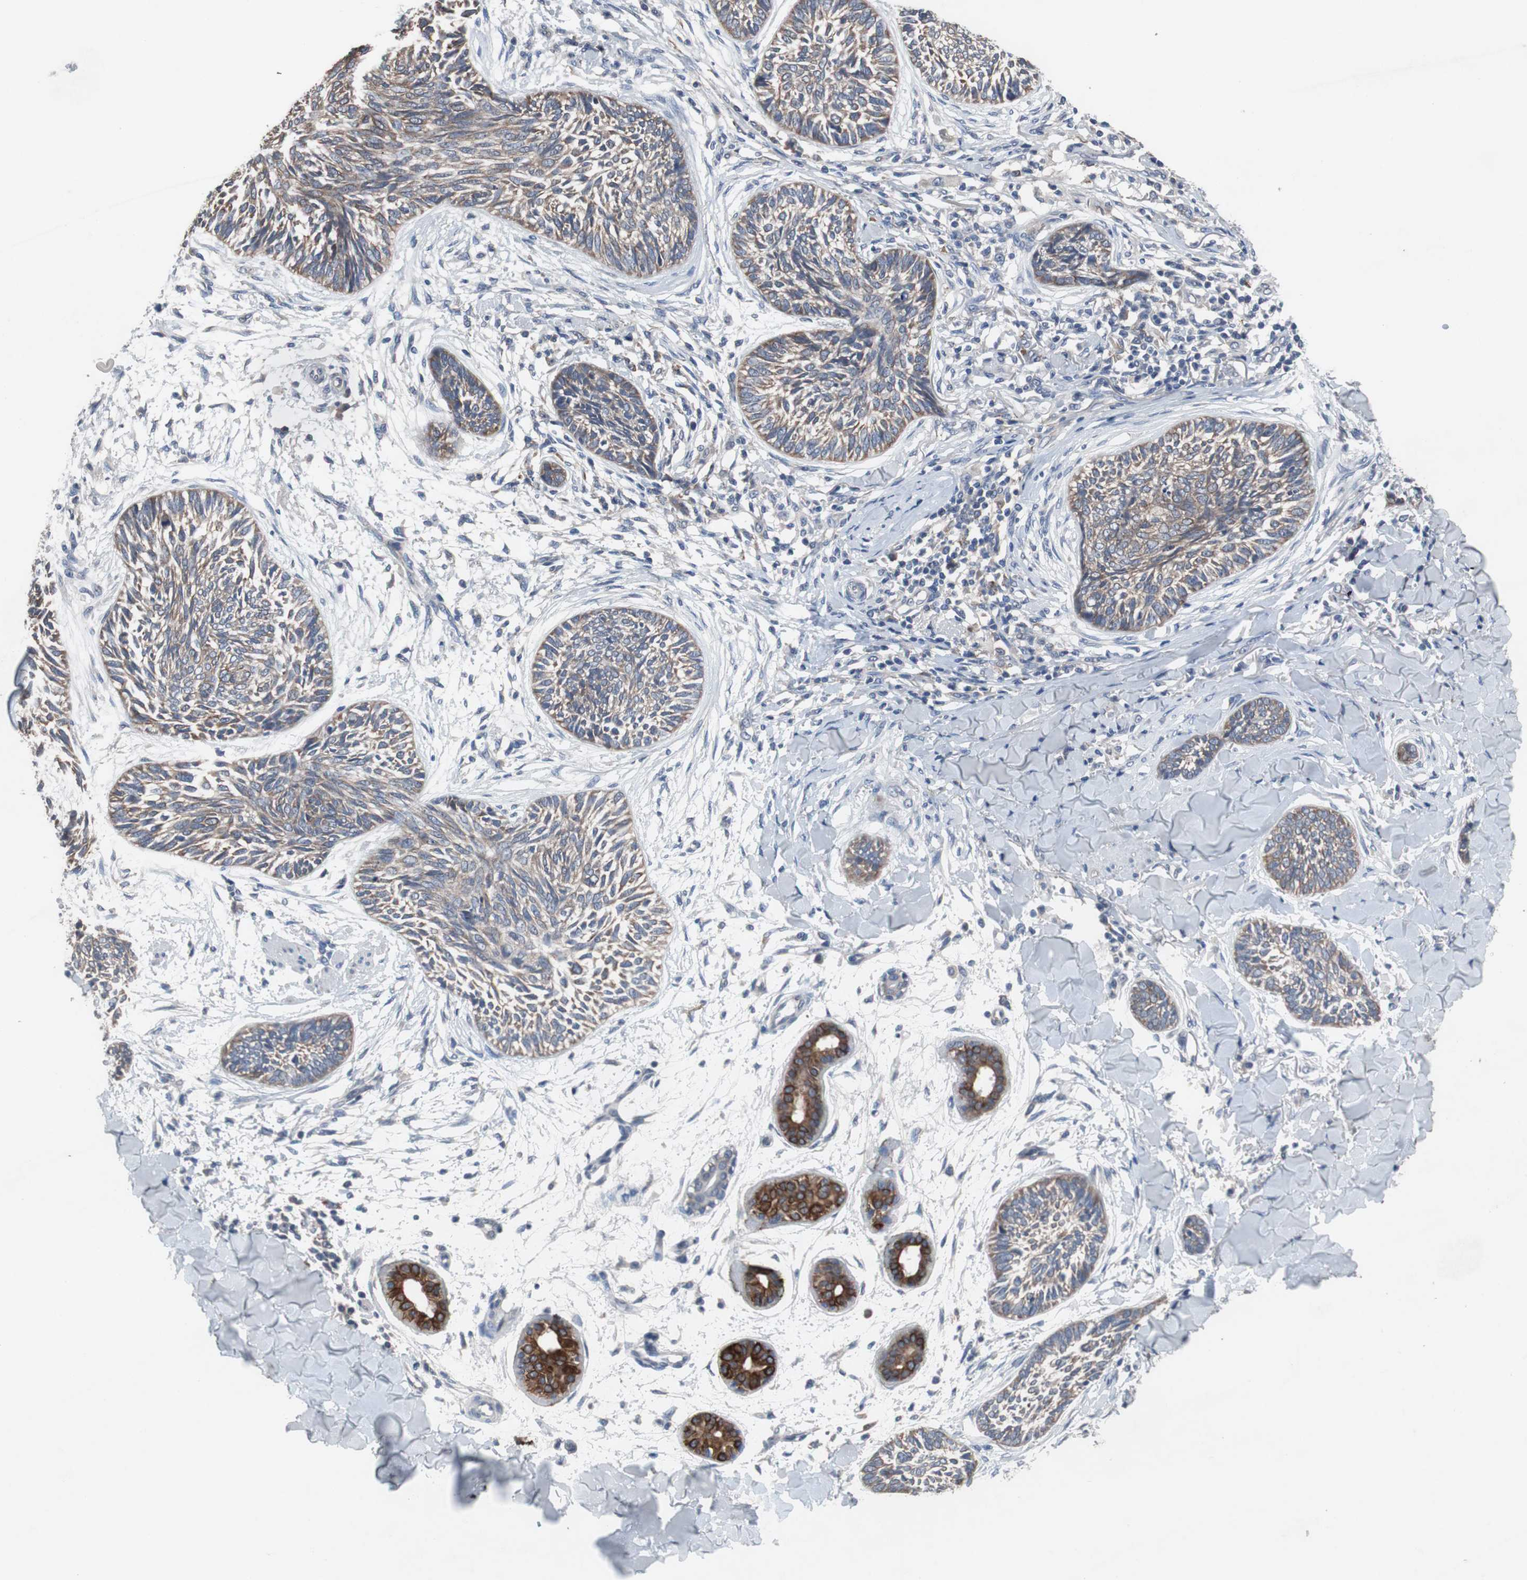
{"staining": {"intensity": "moderate", "quantity": "<25%", "location": "cytoplasmic/membranous"}, "tissue": "skin cancer", "cell_type": "Tumor cells", "image_type": "cancer", "snomed": [{"axis": "morphology", "description": "Papilloma, NOS"}, {"axis": "morphology", "description": "Basal cell carcinoma"}, {"axis": "topography", "description": "Skin"}], "caption": "The photomicrograph reveals staining of skin cancer, revealing moderate cytoplasmic/membranous protein staining (brown color) within tumor cells.", "gene": "USP10", "patient": {"sex": "male", "age": 87}}